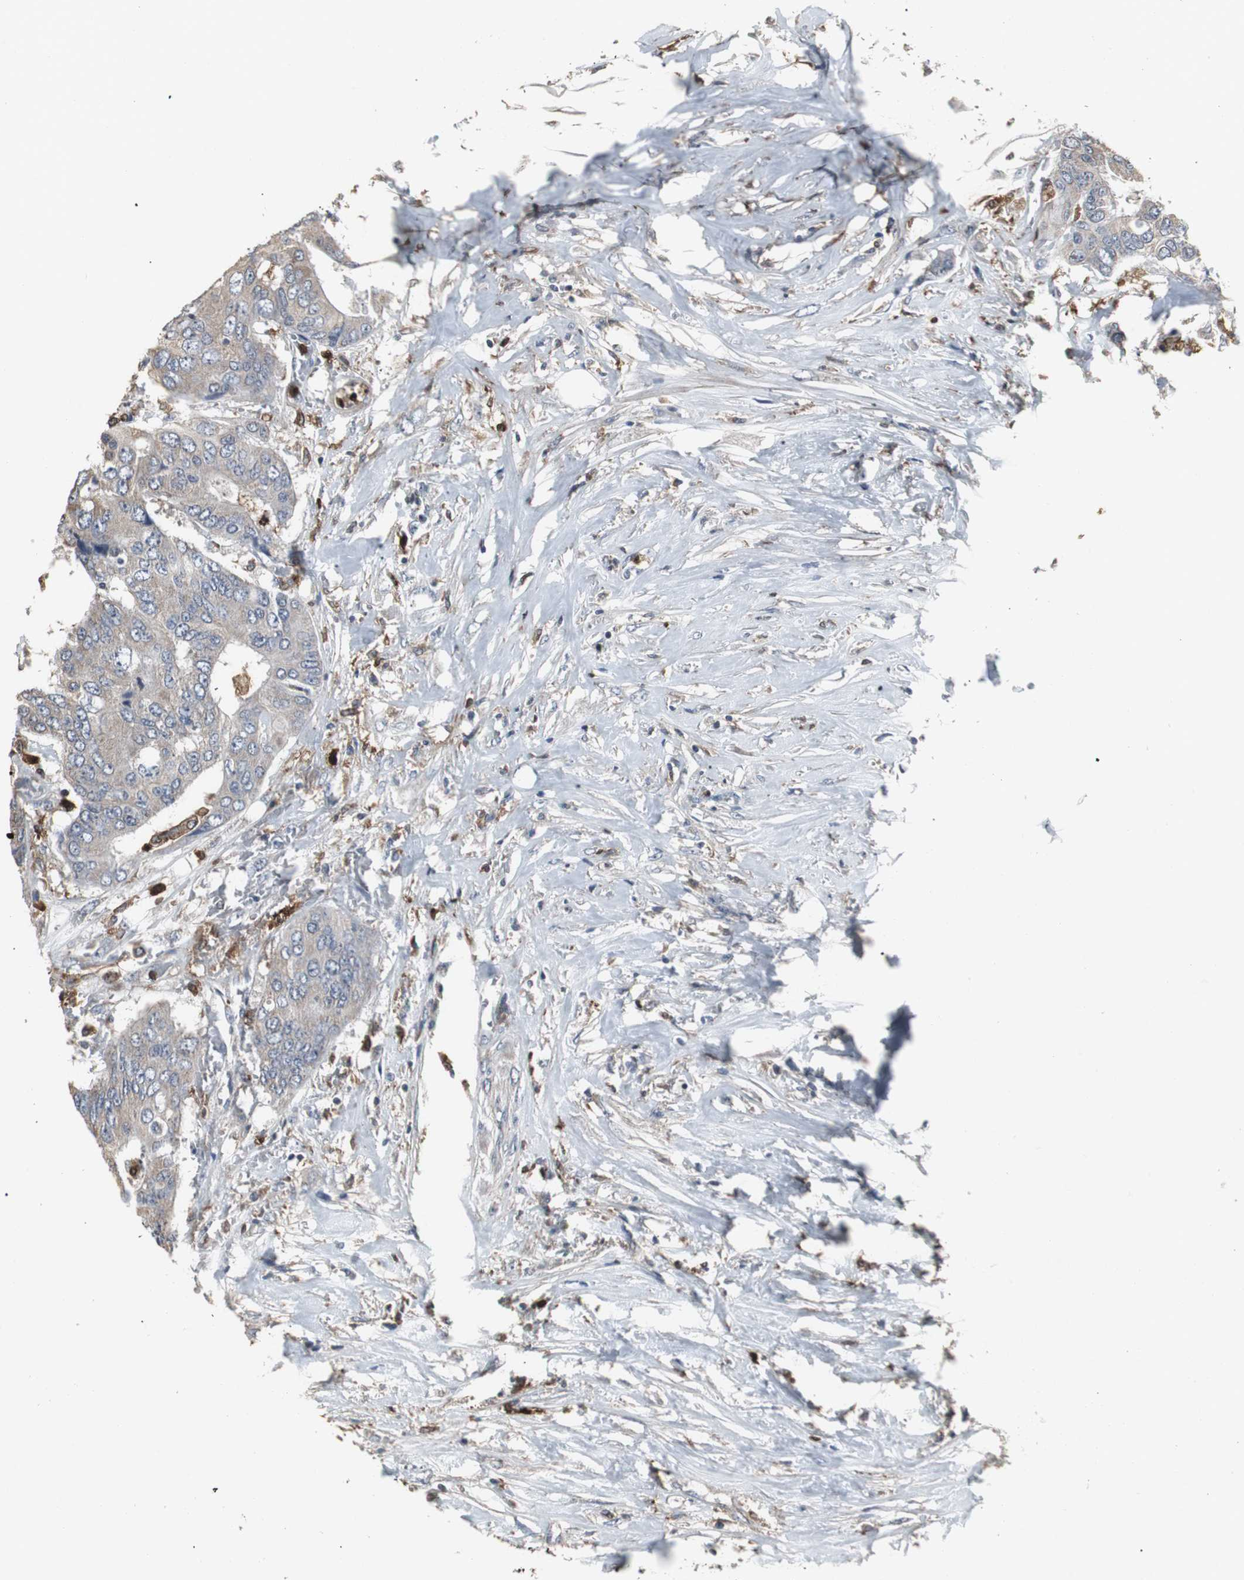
{"staining": {"intensity": "weak", "quantity": "25%-75%", "location": "cytoplasmic/membranous"}, "tissue": "colorectal cancer", "cell_type": "Tumor cells", "image_type": "cancer", "snomed": [{"axis": "morphology", "description": "Adenocarcinoma, NOS"}, {"axis": "topography", "description": "Rectum"}], "caption": "An immunohistochemistry (IHC) photomicrograph of tumor tissue is shown. Protein staining in brown labels weak cytoplasmic/membranous positivity in colorectal adenocarcinoma within tumor cells. (brown staining indicates protein expression, while blue staining denotes nuclei).", "gene": "NCF2", "patient": {"sex": "male", "age": 55}}